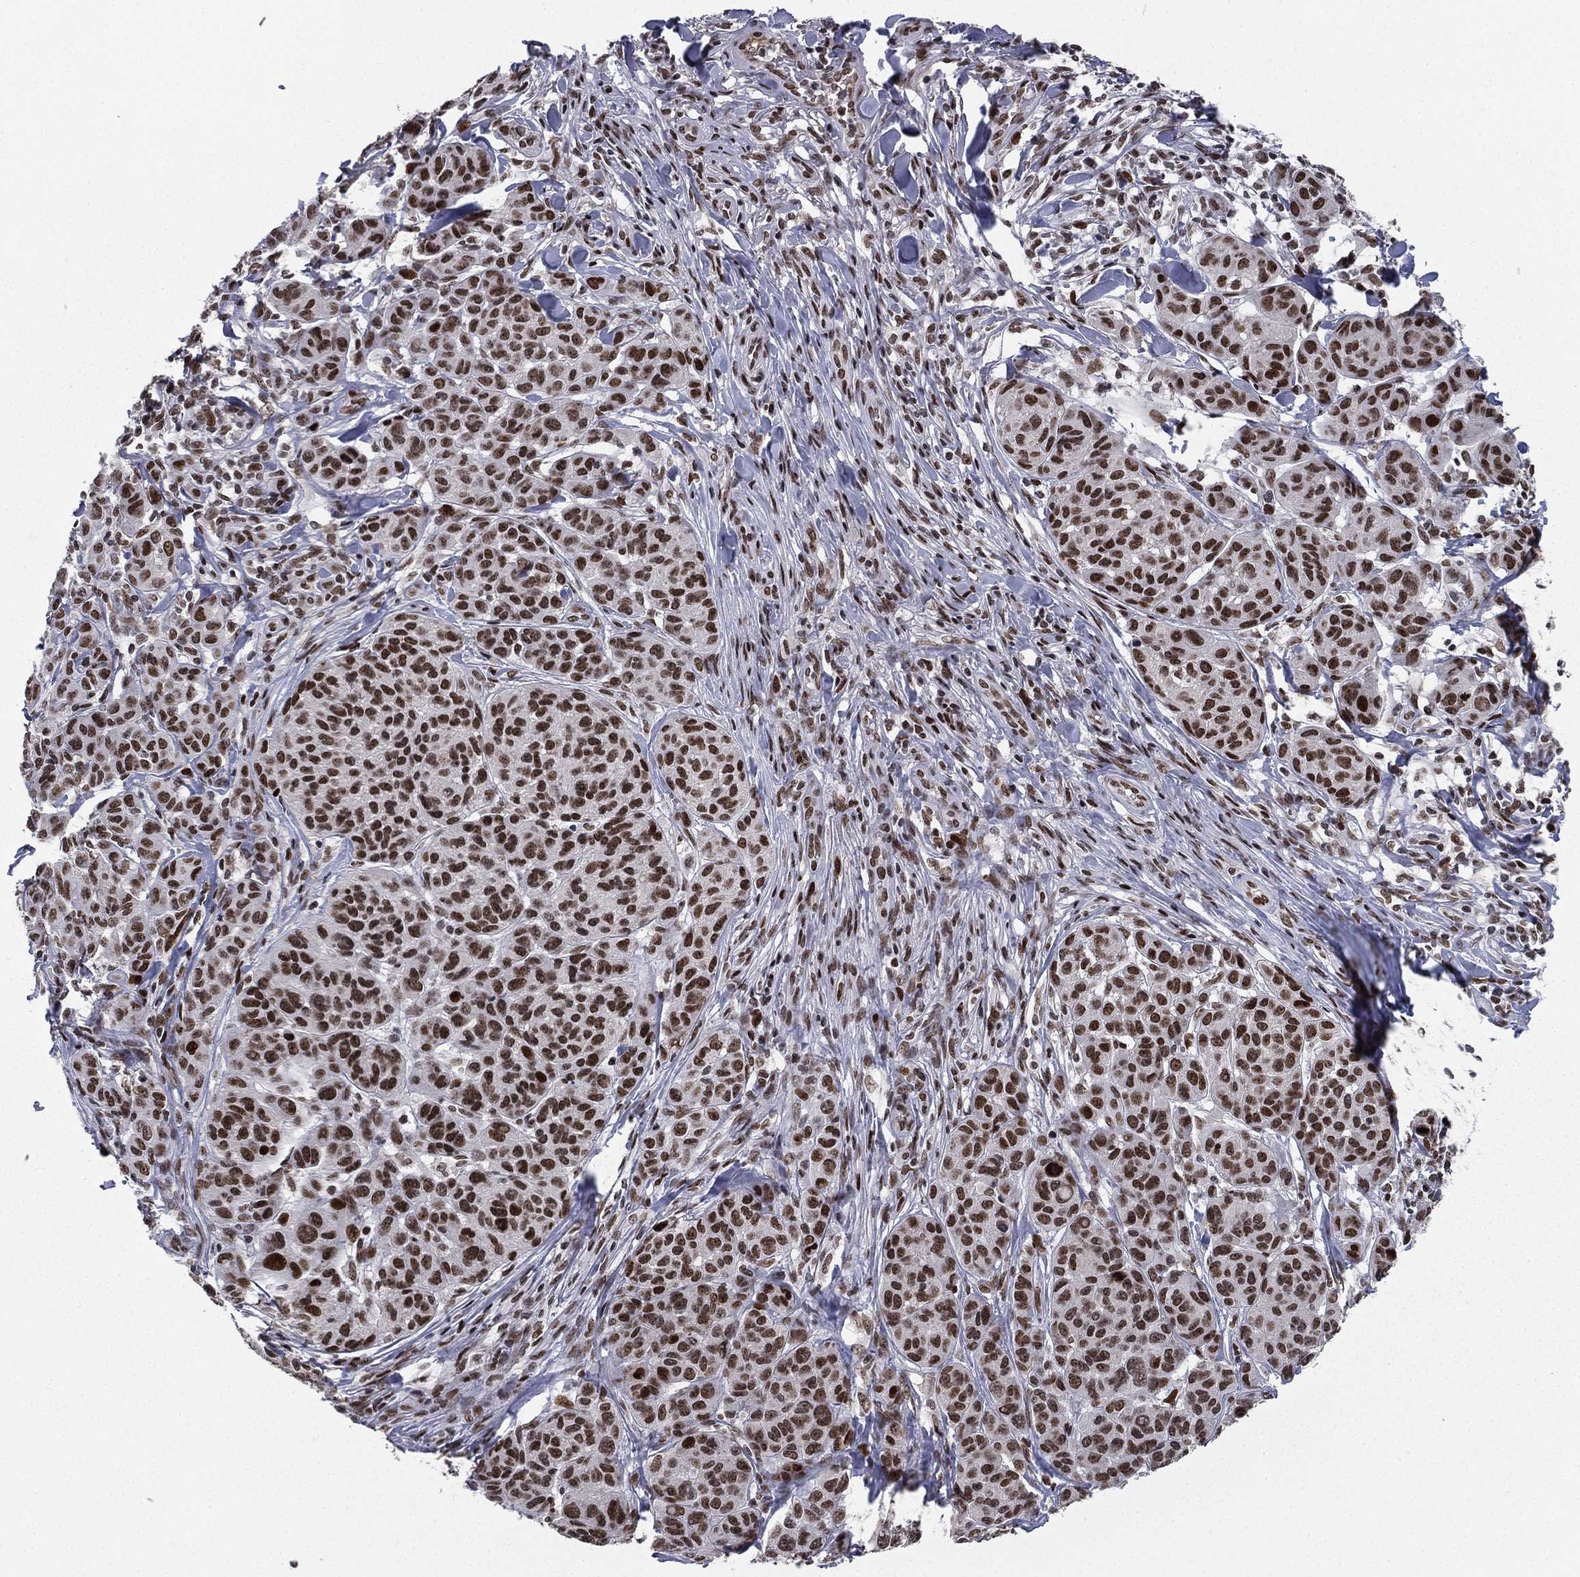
{"staining": {"intensity": "strong", "quantity": ">75%", "location": "nuclear"}, "tissue": "melanoma", "cell_type": "Tumor cells", "image_type": "cancer", "snomed": [{"axis": "morphology", "description": "Malignant melanoma, NOS"}, {"axis": "topography", "description": "Skin"}], "caption": "IHC (DAB) staining of melanoma shows strong nuclear protein expression in approximately >75% of tumor cells. The staining was performed using DAB (3,3'-diaminobenzidine) to visualize the protein expression in brown, while the nuclei were stained in blue with hematoxylin (Magnification: 20x).", "gene": "RTF1", "patient": {"sex": "male", "age": 79}}